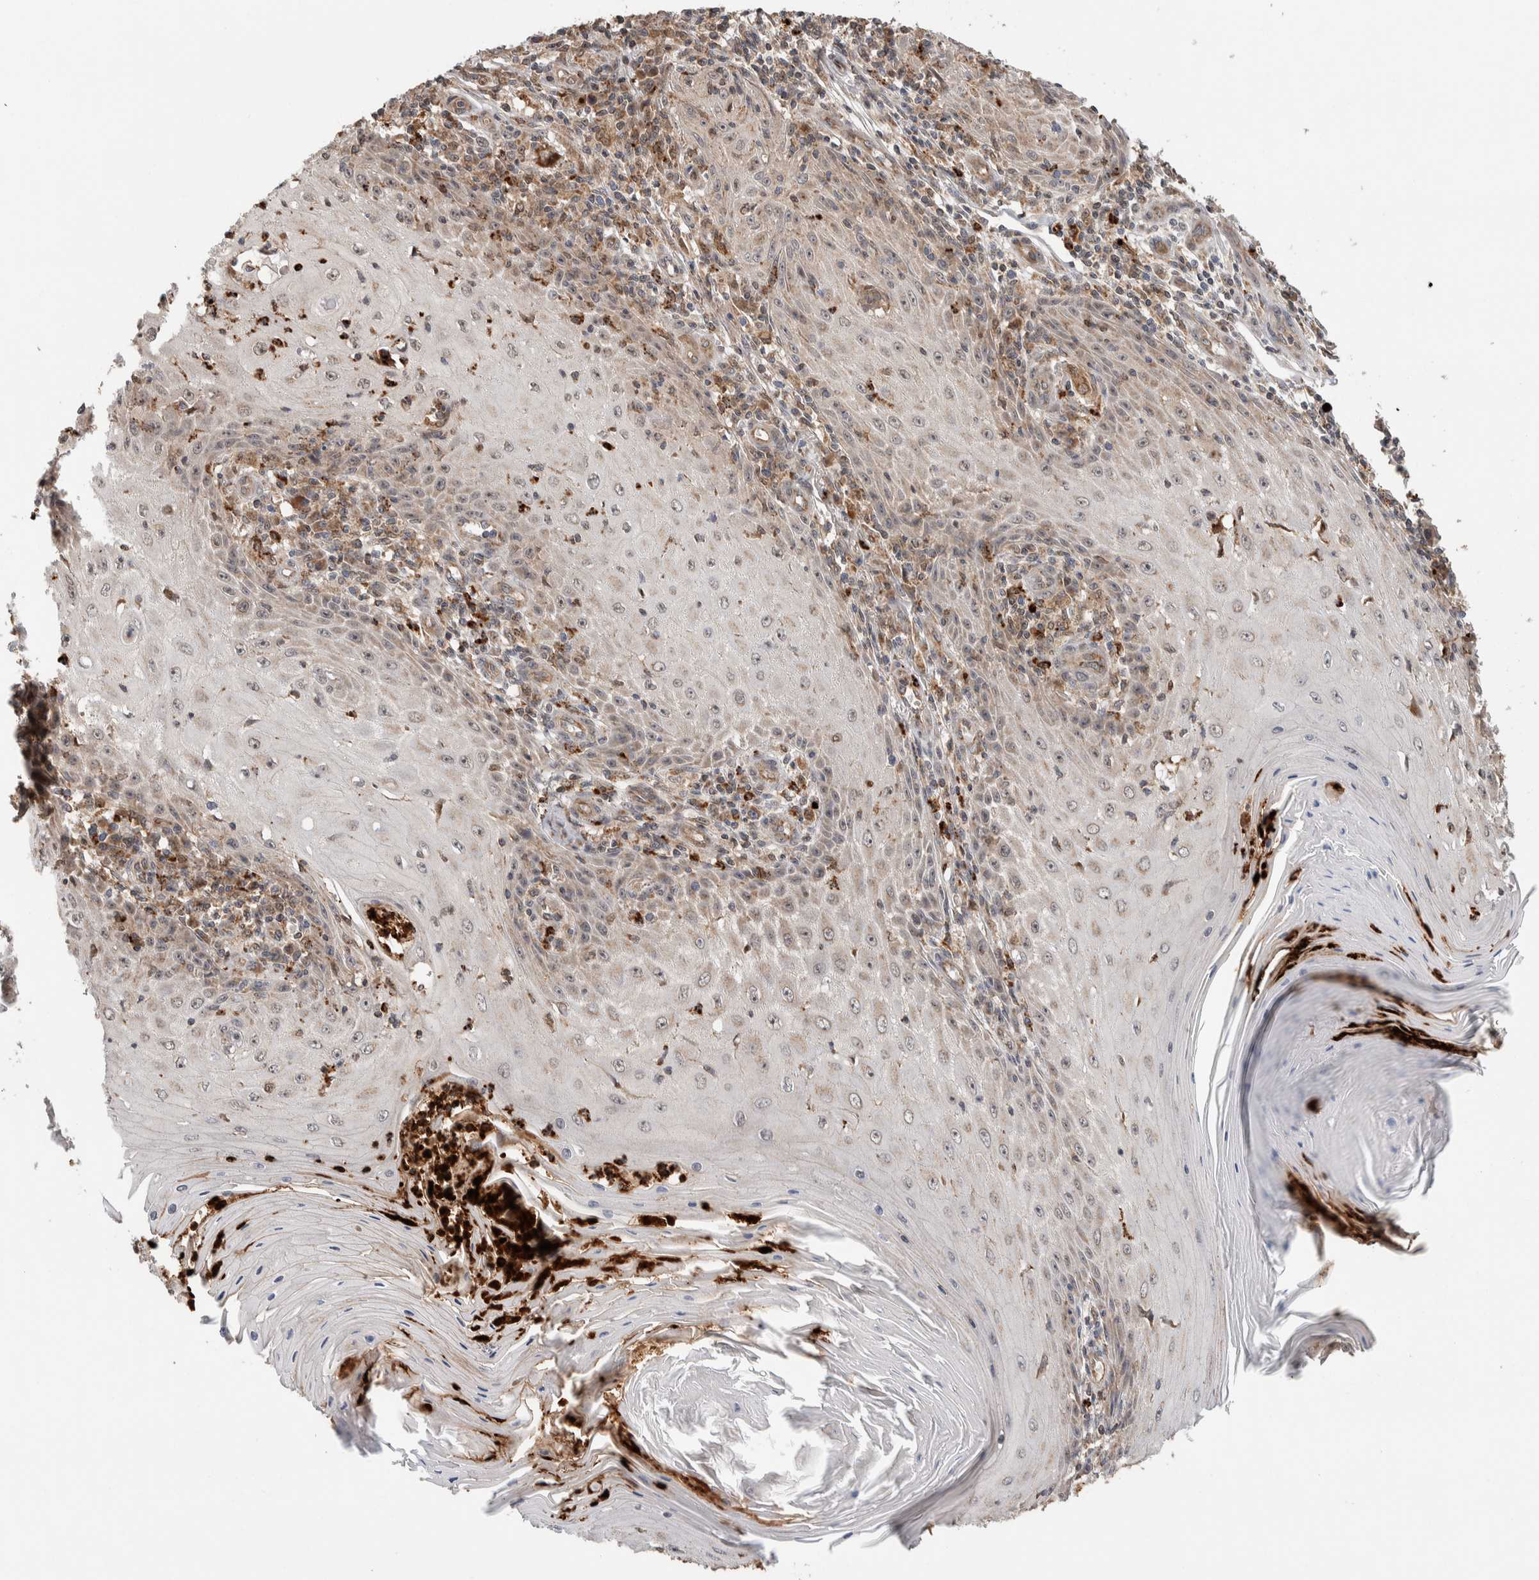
{"staining": {"intensity": "weak", "quantity": "<25%", "location": "cytoplasmic/membranous"}, "tissue": "skin cancer", "cell_type": "Tumor cells", "image_type": "cancer", "snomed": [{"axis": "morphology", "description": "Squamous cell carcinoma, NOS"}, {"axis": "topography", "description": "Skin"}], "caption": "Tumor cells are negative for brown protein staining in skin cancer (squamous cell carcinoma).", "gene": "VPS53", "patient": {"sex": "female", "age": 73}}